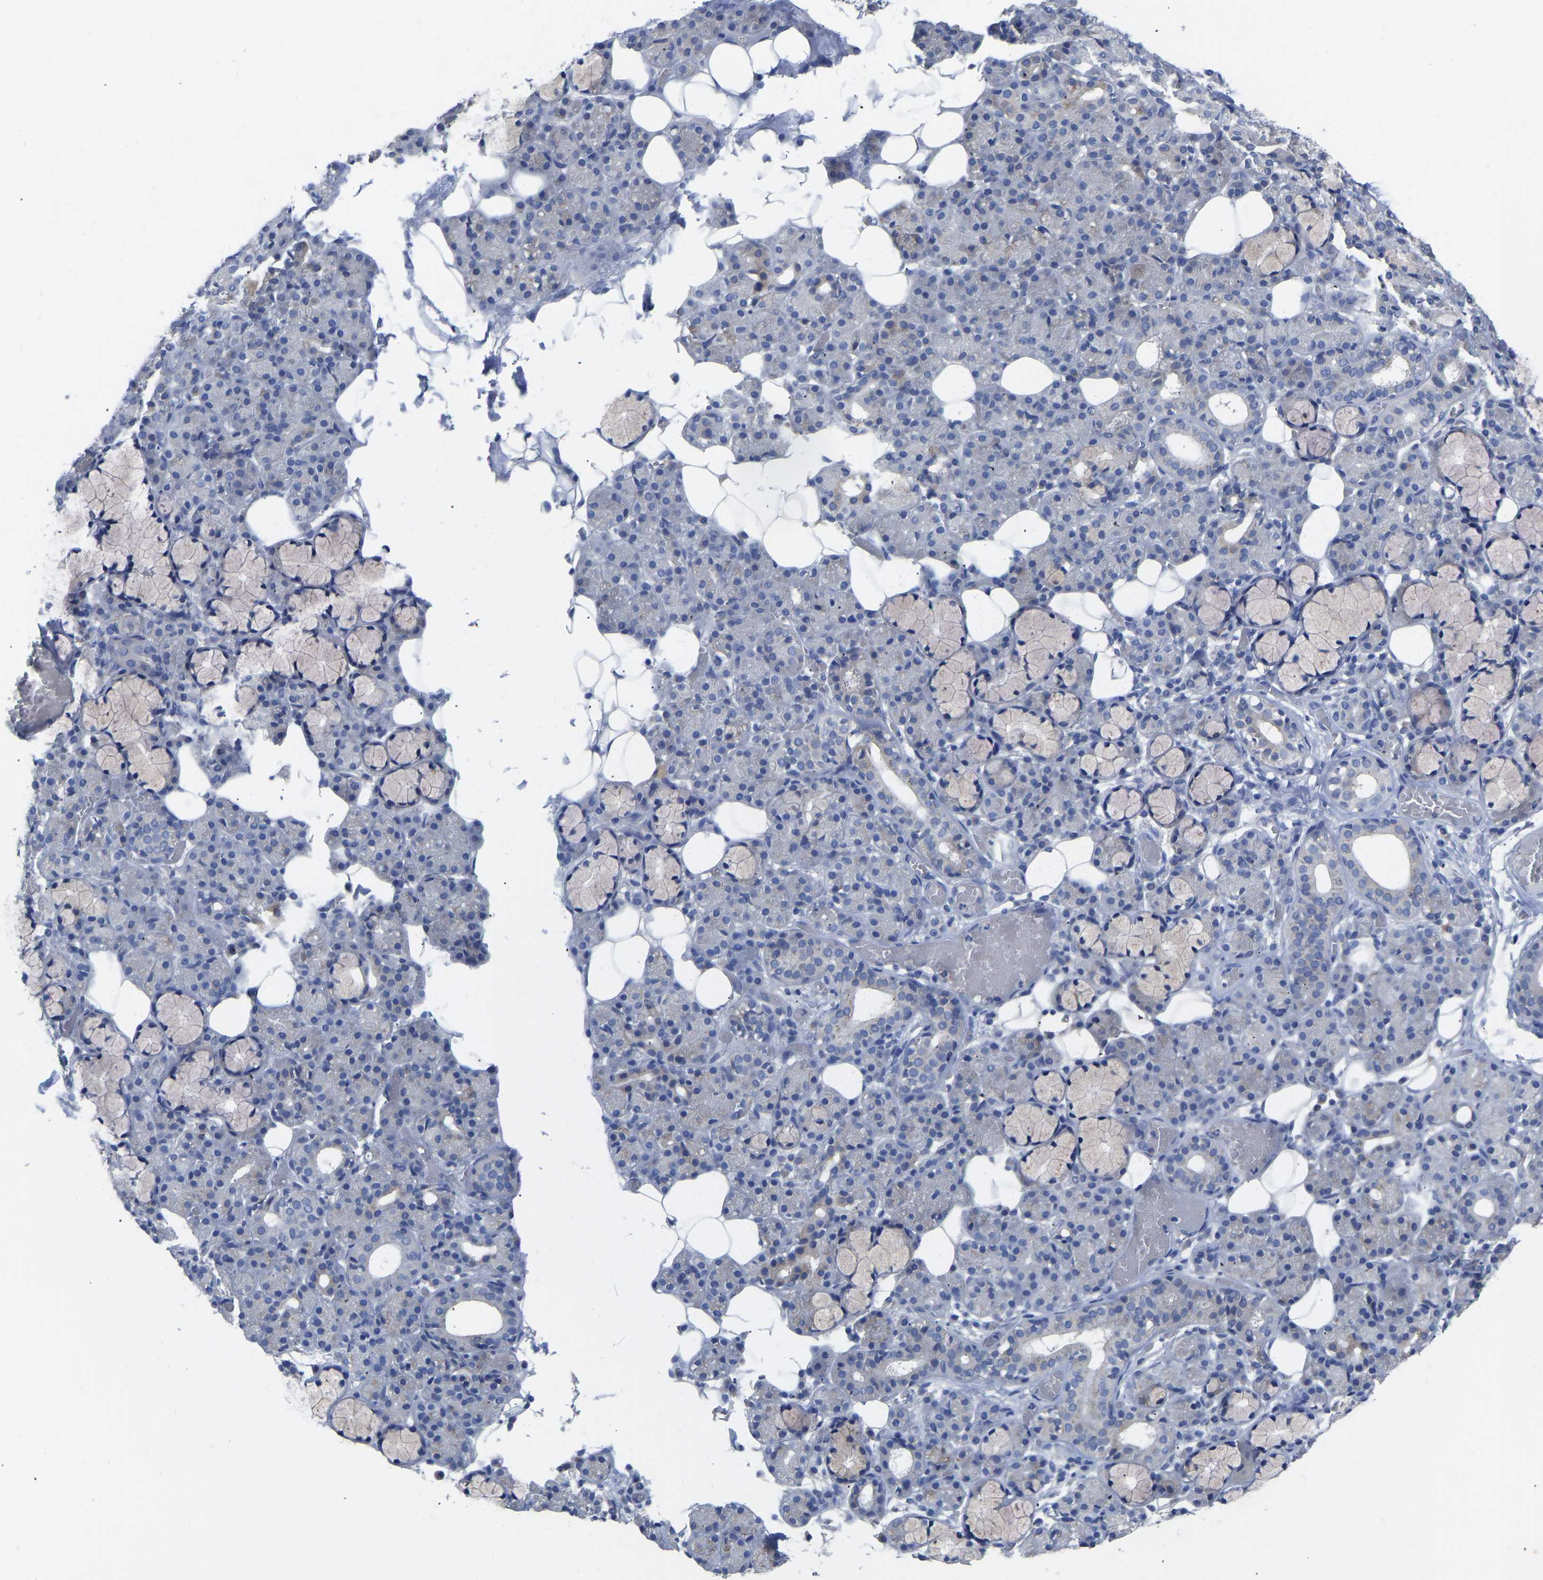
{"staining": {"intensity": "weak", "quantity": "<25%", "location": "cytoplasmic/membranous"}, "tissue": "salivary gland", "cell_type": "Glandular cells", "image_type": "normal", "snomed": [{"axis": "morphology", "description": "Normal tissue, NOS"}, {"axis": "topography", "description": "Salivary gland"}], "caption": "The photomicrograph demonstrates no staining of glandular cells in benign salivary gland. Brightfield microscopy of immunohistochemistry stained with DAB (3,3'-diaminobenzidine) (brown) and hematoxylin (blue), captured at high magnification.", "gene": "RBP1", "patient": {"sex": "male", "age": 63}}